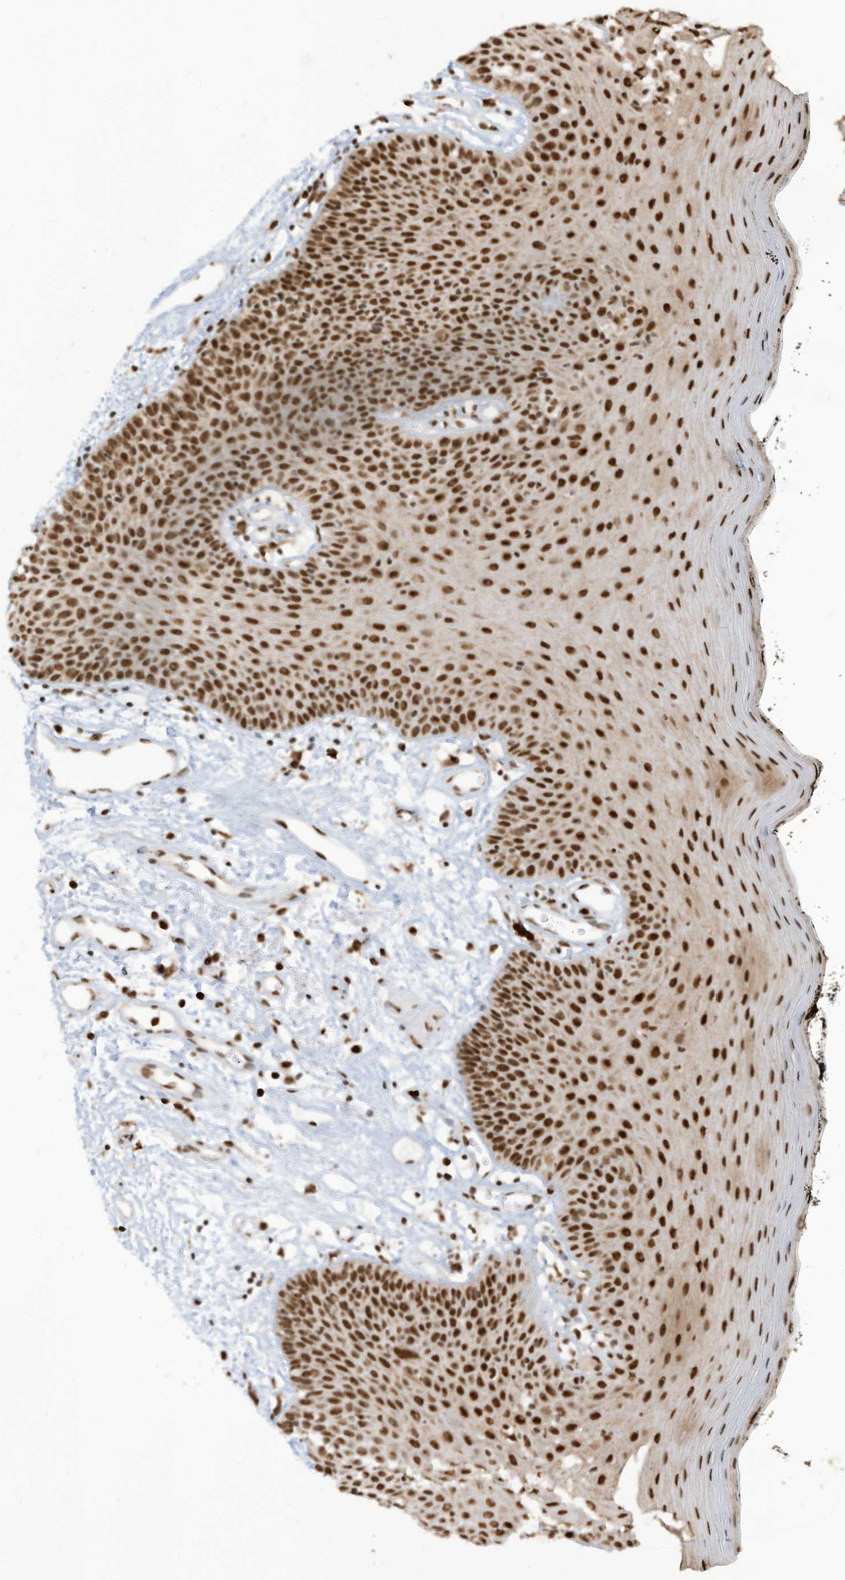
{"staining": {"intensity": "strong", "quantity": ">75%", "location": "nuclear"}, "tissue": "oral mucosa", "cell_type": "Squamous epithelial cells", "image_type": "normal", "snomed": [{"axis": "morphology", "description": "Normal tissue, NOS"}, {"axis": "topography", "description": "Oral tissue"}], "caption": "The micrograph reveals immunohistochemical staining of normal oral mucosa. There is strong nuclear positivity is appreciated in approximately >75% of squamous epithelial cells. (DAB = brown stain, brightfield microscopy at high magnification).", "gene": "LBH", "patient": {"sex": "male", "age": 74}}